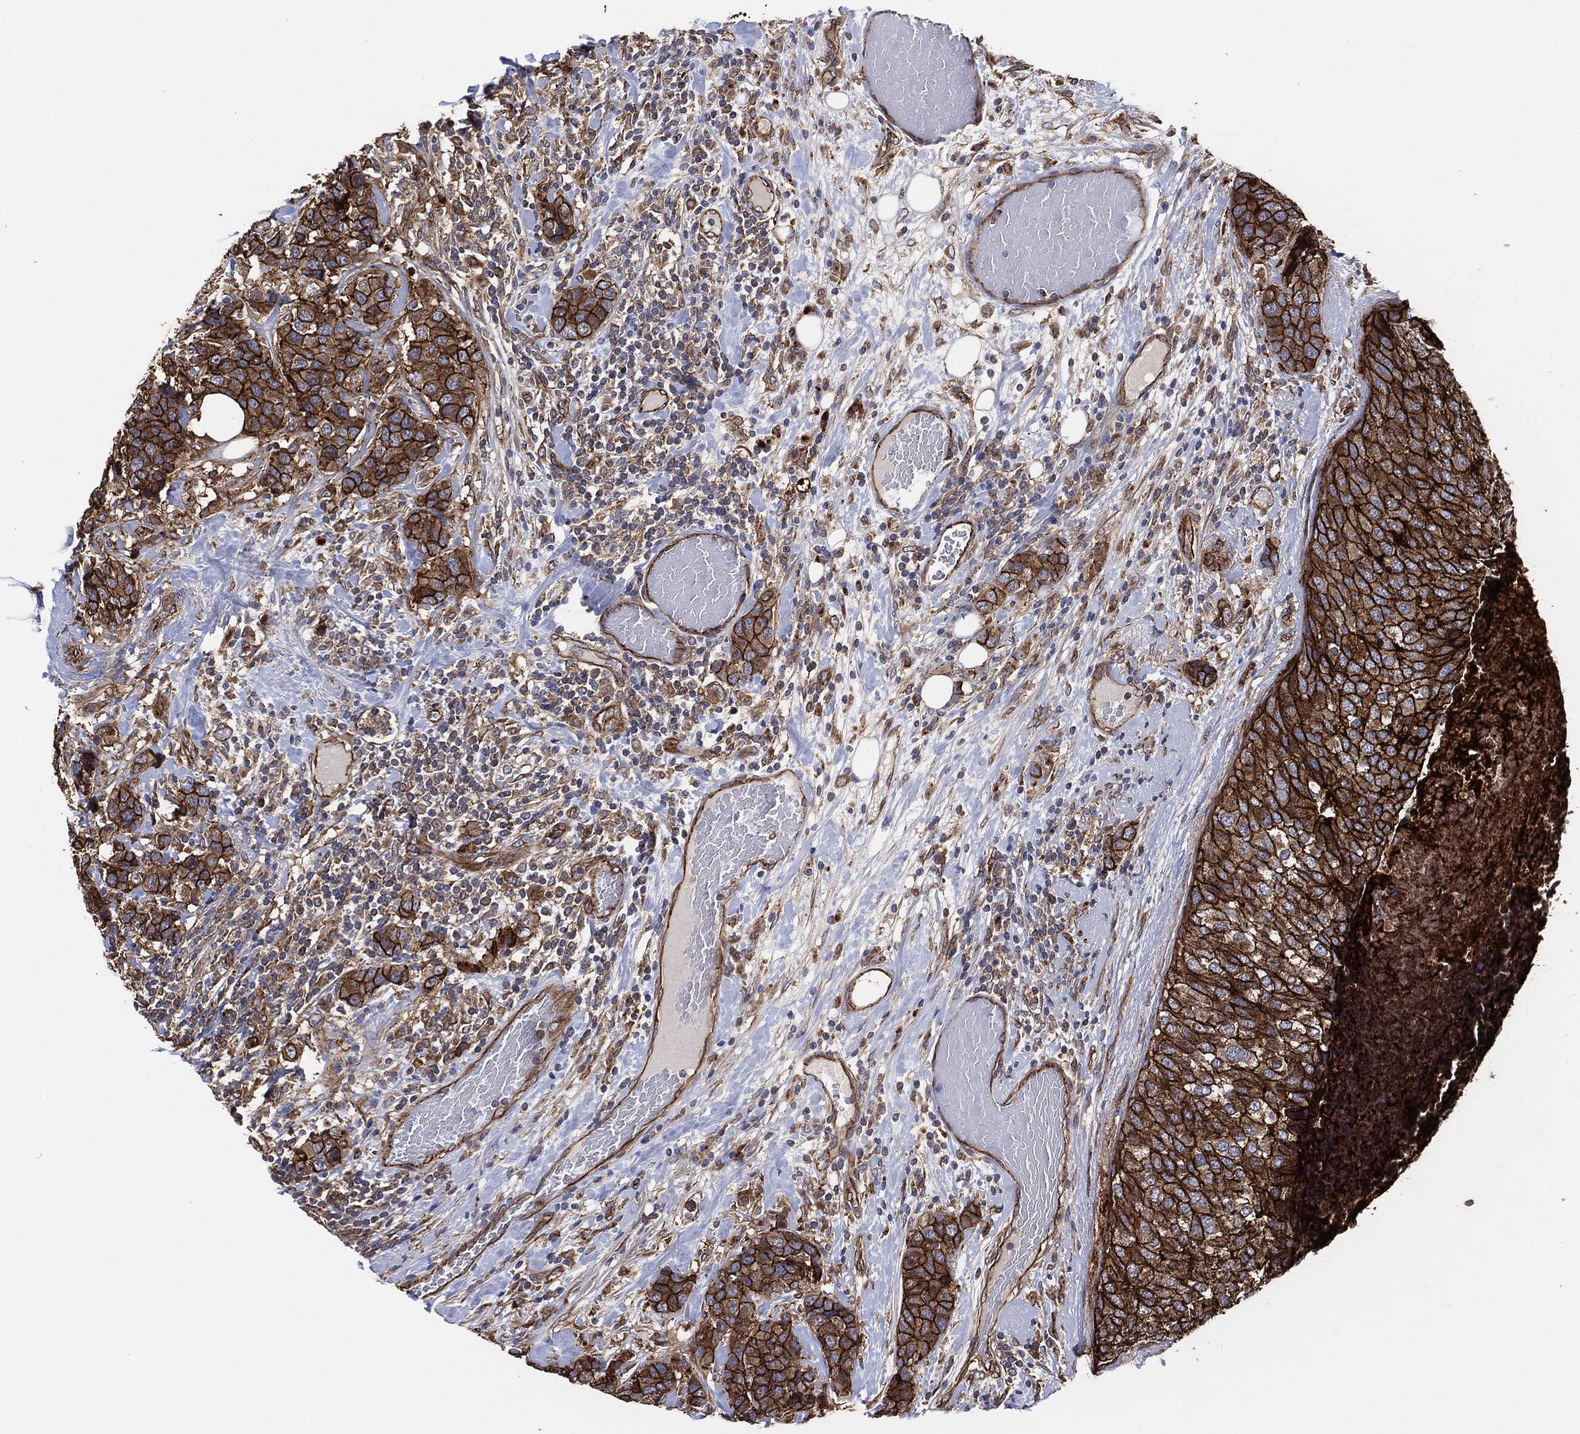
{"staining": {"intensity": "strong", "quantity": ">75%", "location": "cytoplasmic/membranous"}, "tissue": "breast cancer", "cell_type": "Tumor cells", "image_type": "cancer", "snomed": [{"axis": "morphology", "description": "Lobular carcinoma"}, {"axis": "topography", "description": "Breast"}], "caption": "Breast cancer (lobular carcinoma) stained for a protein shows strong cytoplasmic/membranous positivity in tumor cells.", "gene": "CTNNA1", "patient": {"sex": "female", "age": 59}}